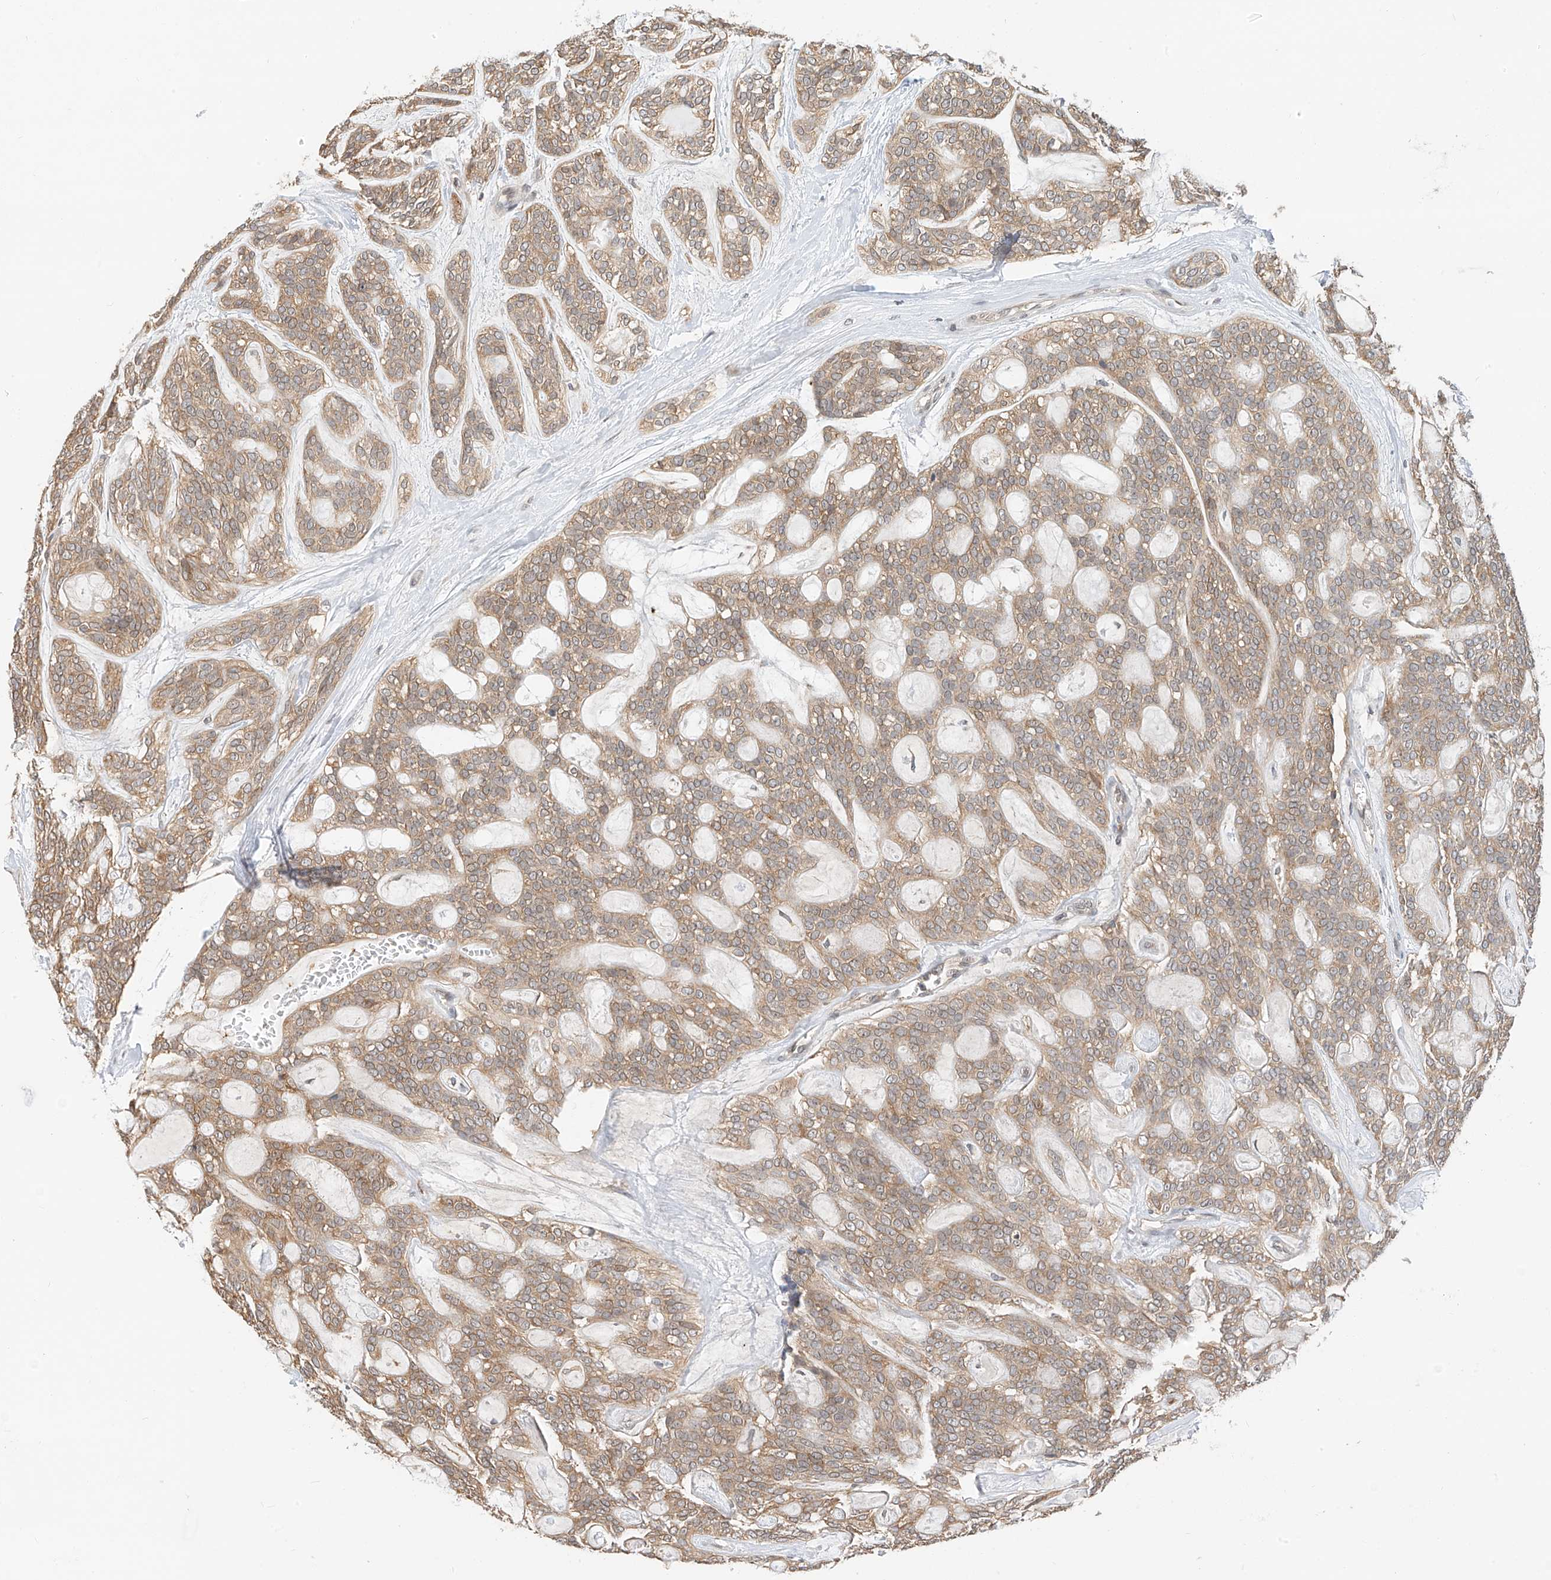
{"staining": {"intensity": "moderate", "quantity": ">75%", "location": "cytoplasmic/membranous"}, "tissue": "head and neck cancer", "cell_type": "Tumor cells", "image_type": "cancer", "snomed": [{"axis": "morphology", "description": "Adenocarcinoma, NOS"}, {"axis": "topography", "description": "Head-Neck"}], "caption": "Brown immunohistochemical staining in human head and neck adenocarcinoma demonstrates moderate cytoplasmic/membranous expression in approximately >75% of tumor cells.", "gene": "PPA2", "patient": {"sex": "male", "age": 66}}